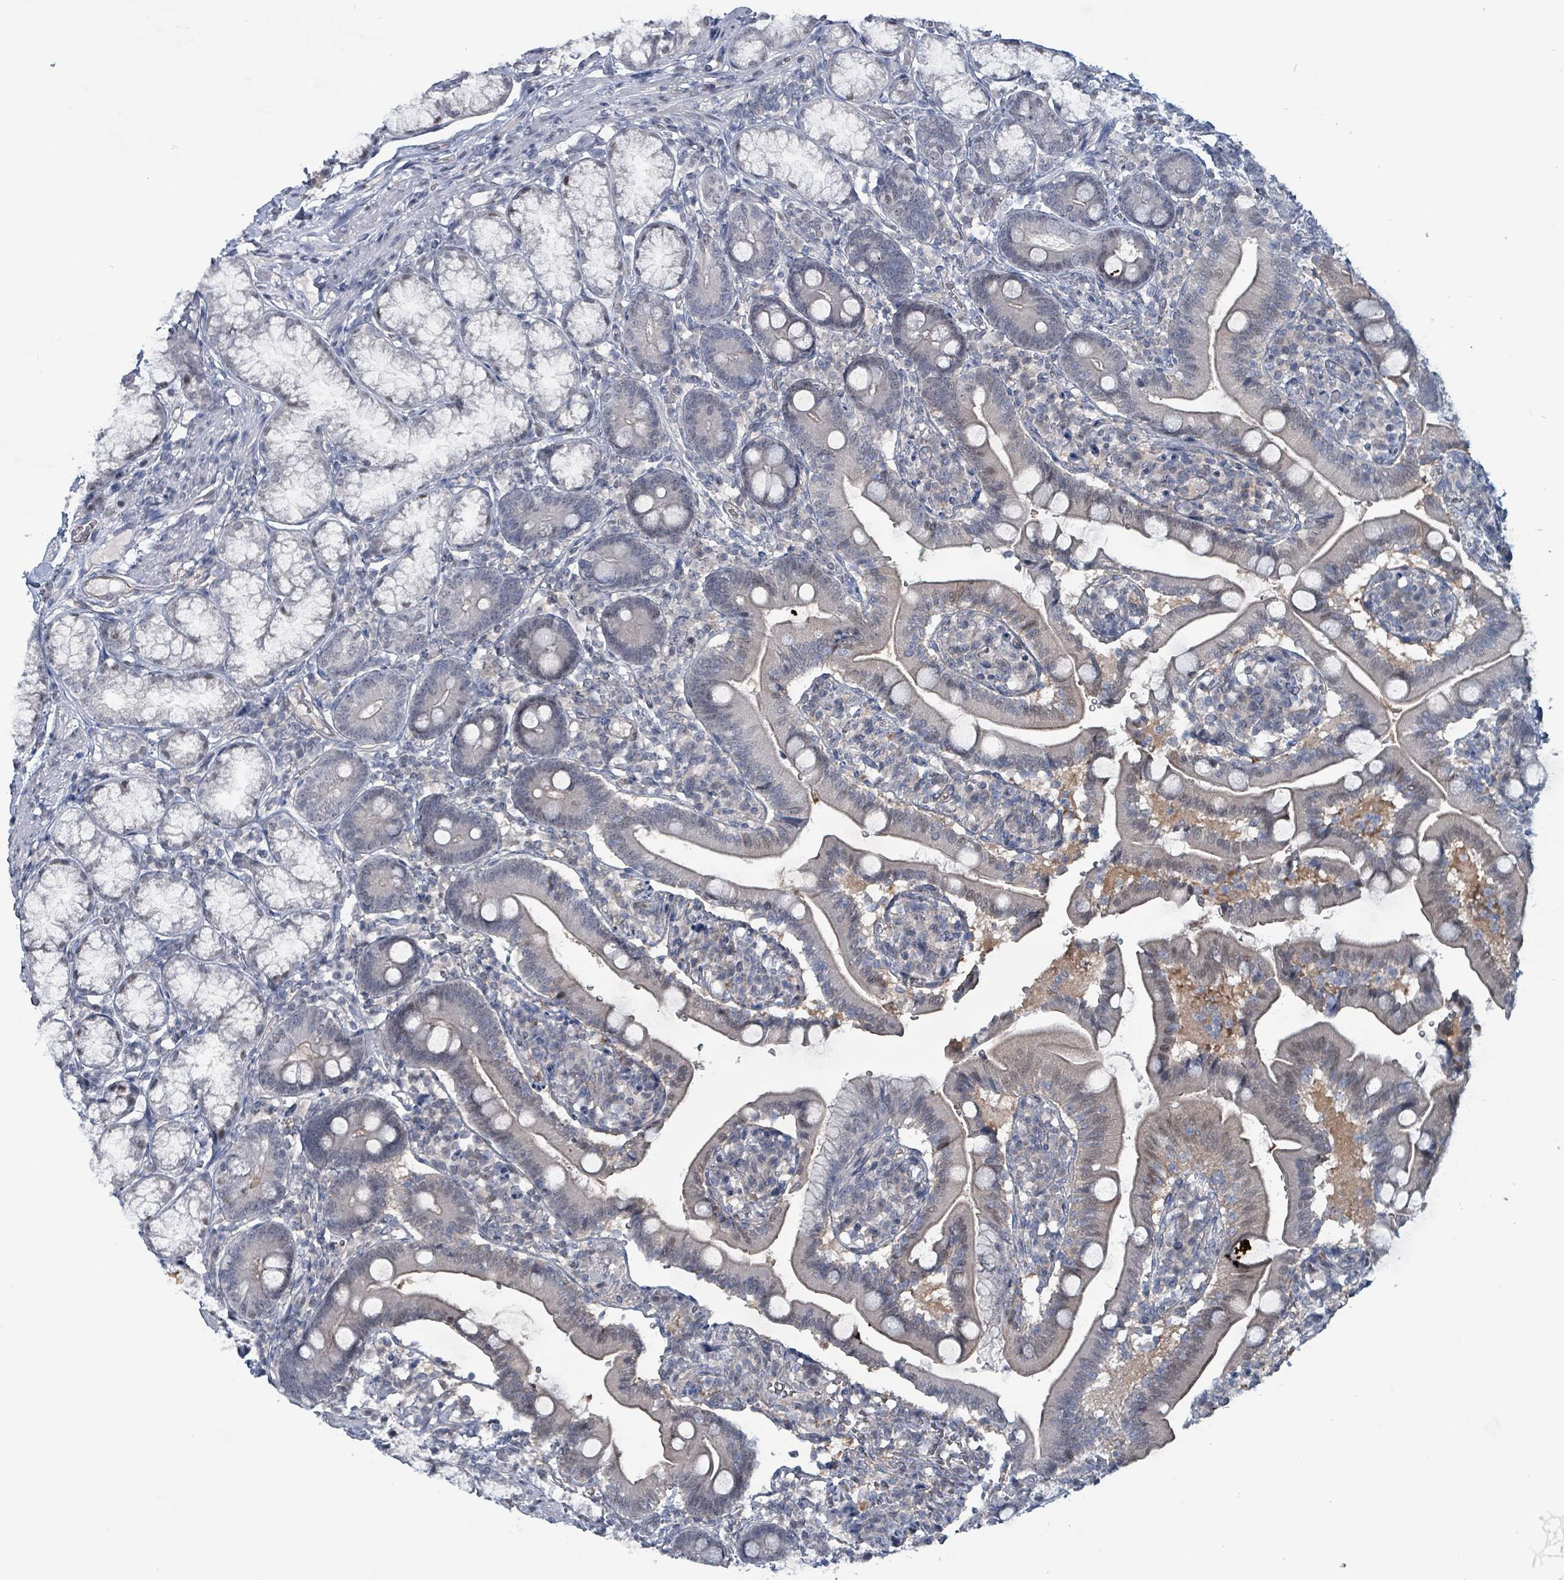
{"staining": {"intensity": "moderate", "quantity": "<25%", "location": "nuclear"}, "tissue": "duodenum", "cell_type": "Glandular cells", "image_type": "normal", "snomed": [{"axis": "morphology", "description": "Normal tissue, NOS"}, {"axis": "topography", "description": "Duodenum"}], "caption": "Immunohistochemistry (IHC) histopathology image of benign duodenum: human duodenum stained using IHC demonstrates low levels of moderate protein expression localized specifically in the nuclear of glandular cells, appearing as a nuclear brown color.", "gene": "BIVM", "patient": {"sex": "female", "age": 67}}